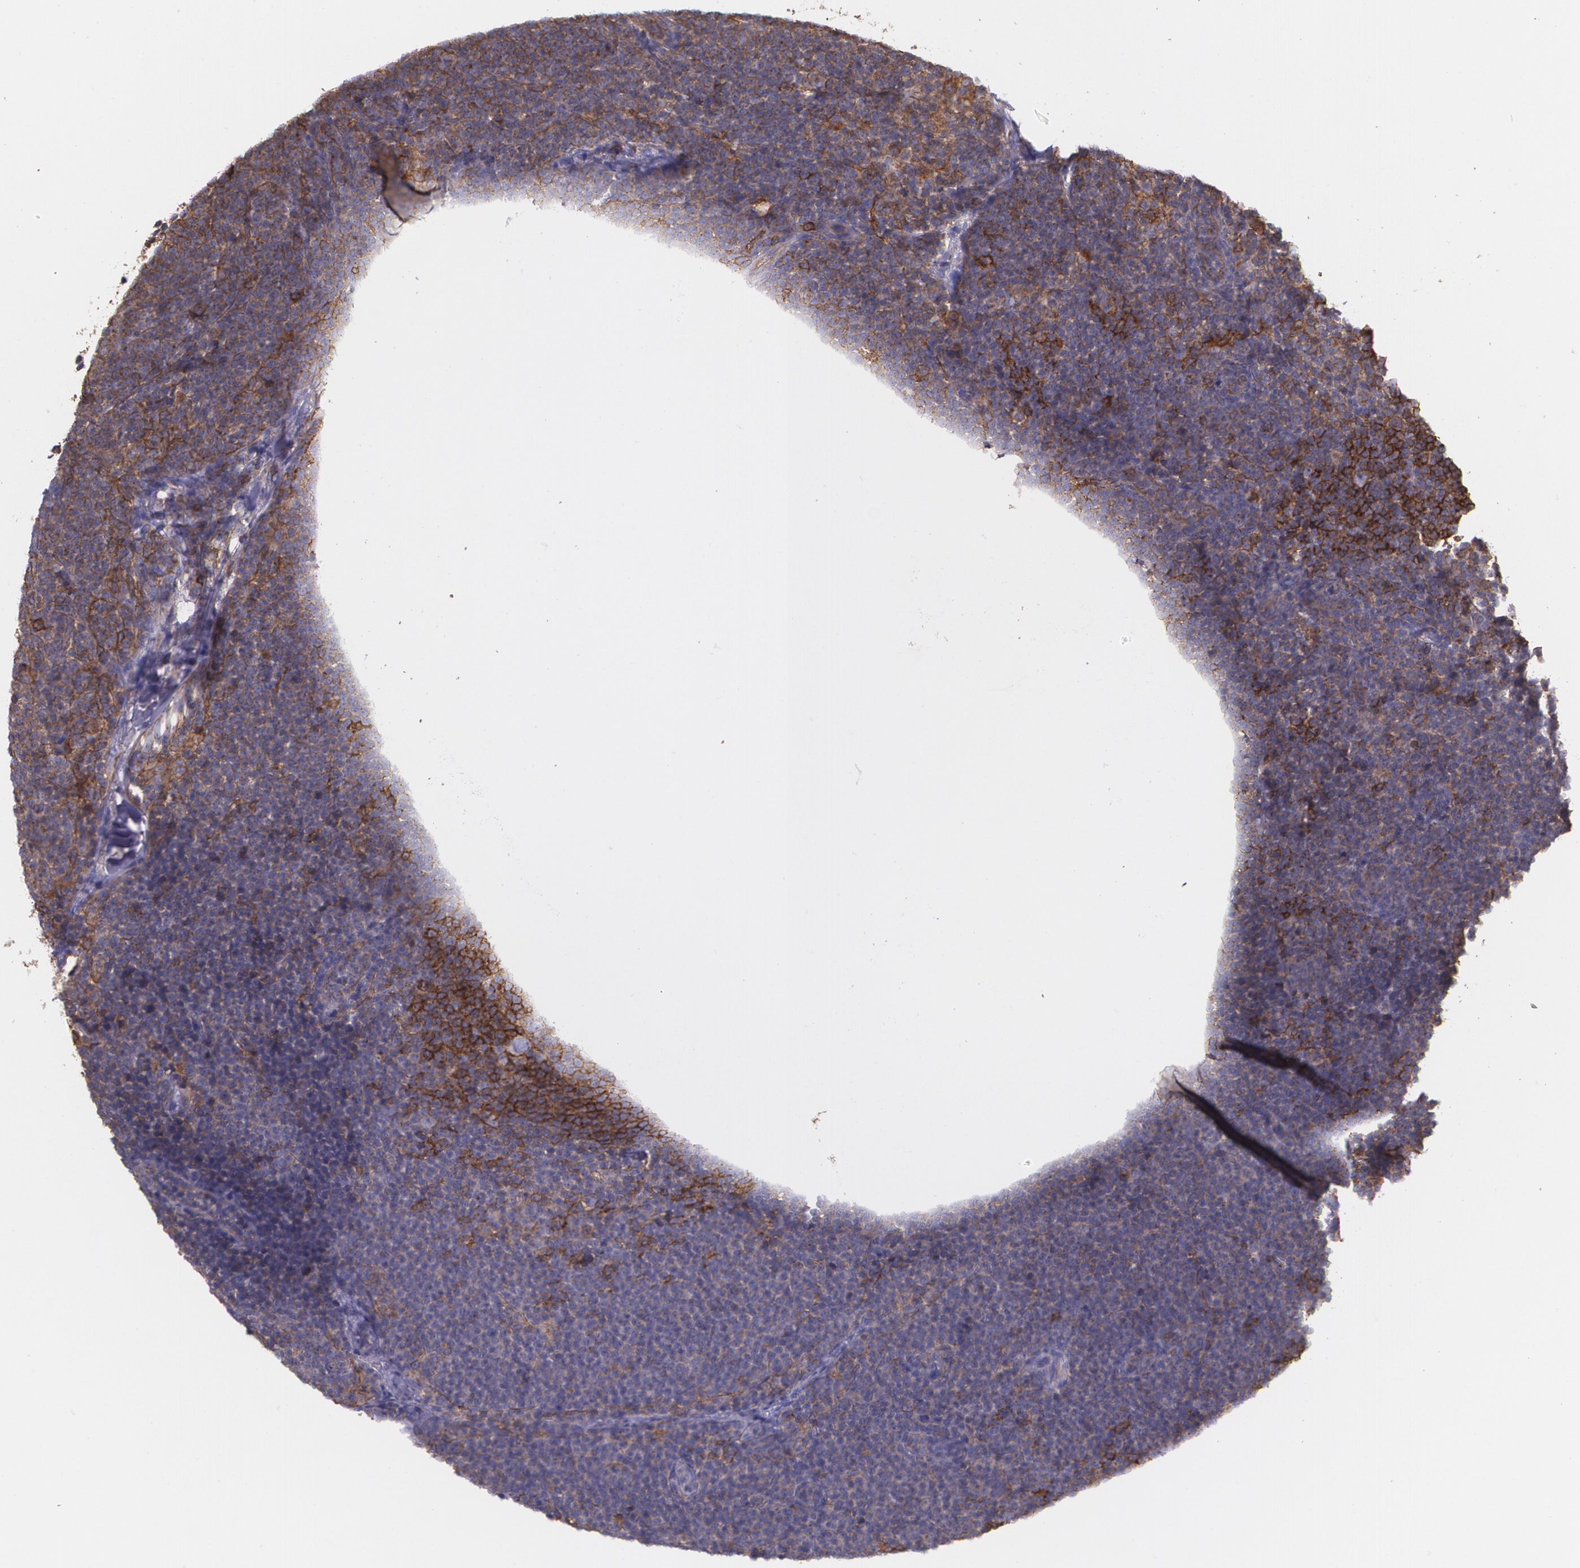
{"staining": {"intensity": "moderate", "quantity": "25%-75%", "location": "cytoplasmic/membranous"}, "tissue": "lymphoma", "cell_type": "Tumor cells", "image_type": "cancer", "snomed": [{"axis": "morphology", "description": "Malignant lymphoma, non-Hodgkin's type, High grade"}, {"axis": "topography", "description": "Lymph node"}], "caption": "A histopathology image of lymphoma stained for a protein demonstrates moderate cytoplasmic/membranous brown staining in tumor cells. (Brightfield microscopy of DAB IHC at high magnification).", "gene": "B2M", "patient": {"sex": "female", "age": 58}}